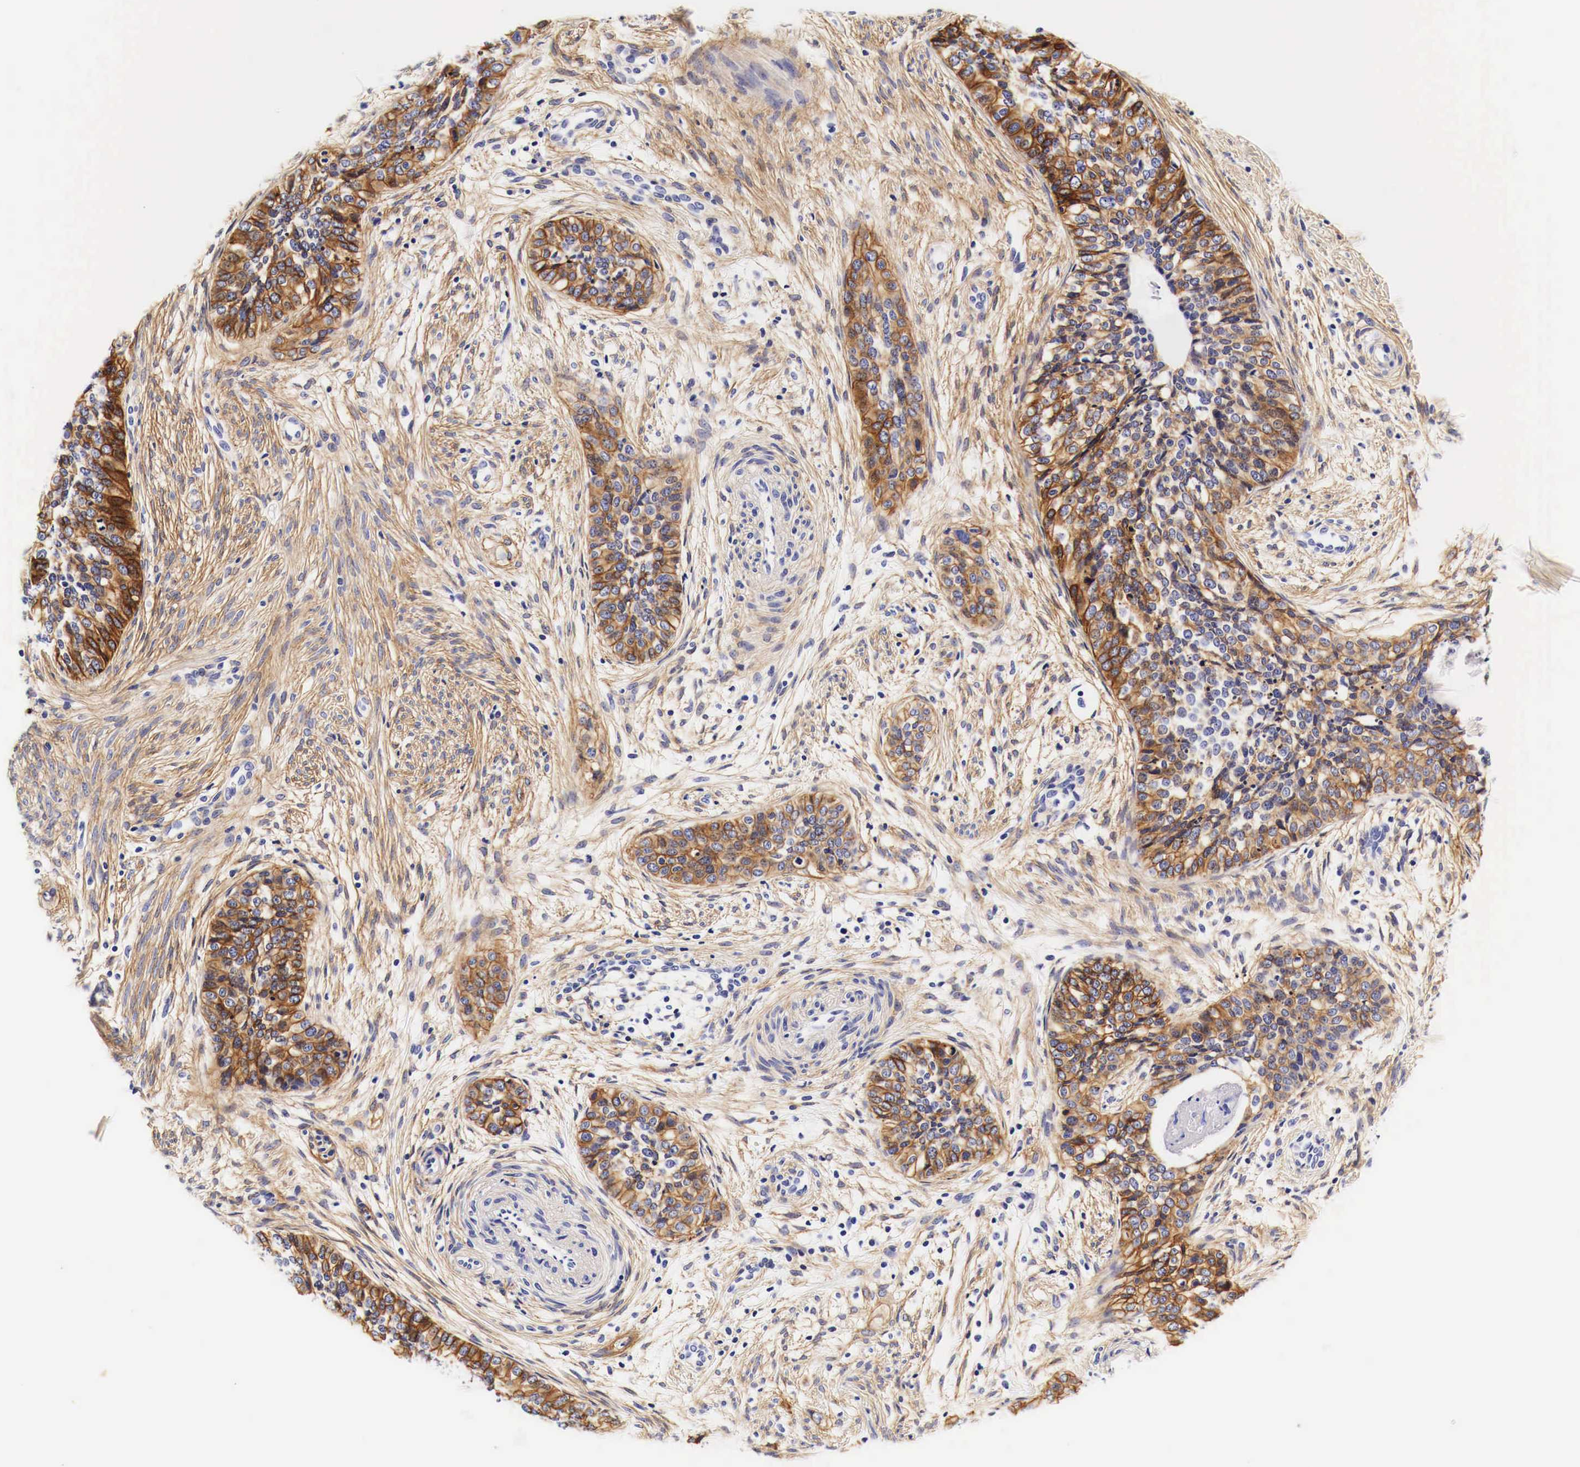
{"staining": {"intensity": "strong", "quantity": ">75%", "location": "cytoplasmic/membranous"}, "tissue": "cervical cancer", "cell_type": "Tumor cells", "image_type": "cancer", "snomed": [{"axis": "morphology", "description": "Squamous cell carcinoma, NOS"}, {"axis": "topography", "description": "Cervix"}], "caption": "Cervical cancer (squamous cell carcinoma) stained for a protein (brown) shows strong cytoplasmic/membranous positive staining in about >75% of tumor cells.", "gene": "EGFR", "patient": {"sex": "female", "age": 34}}